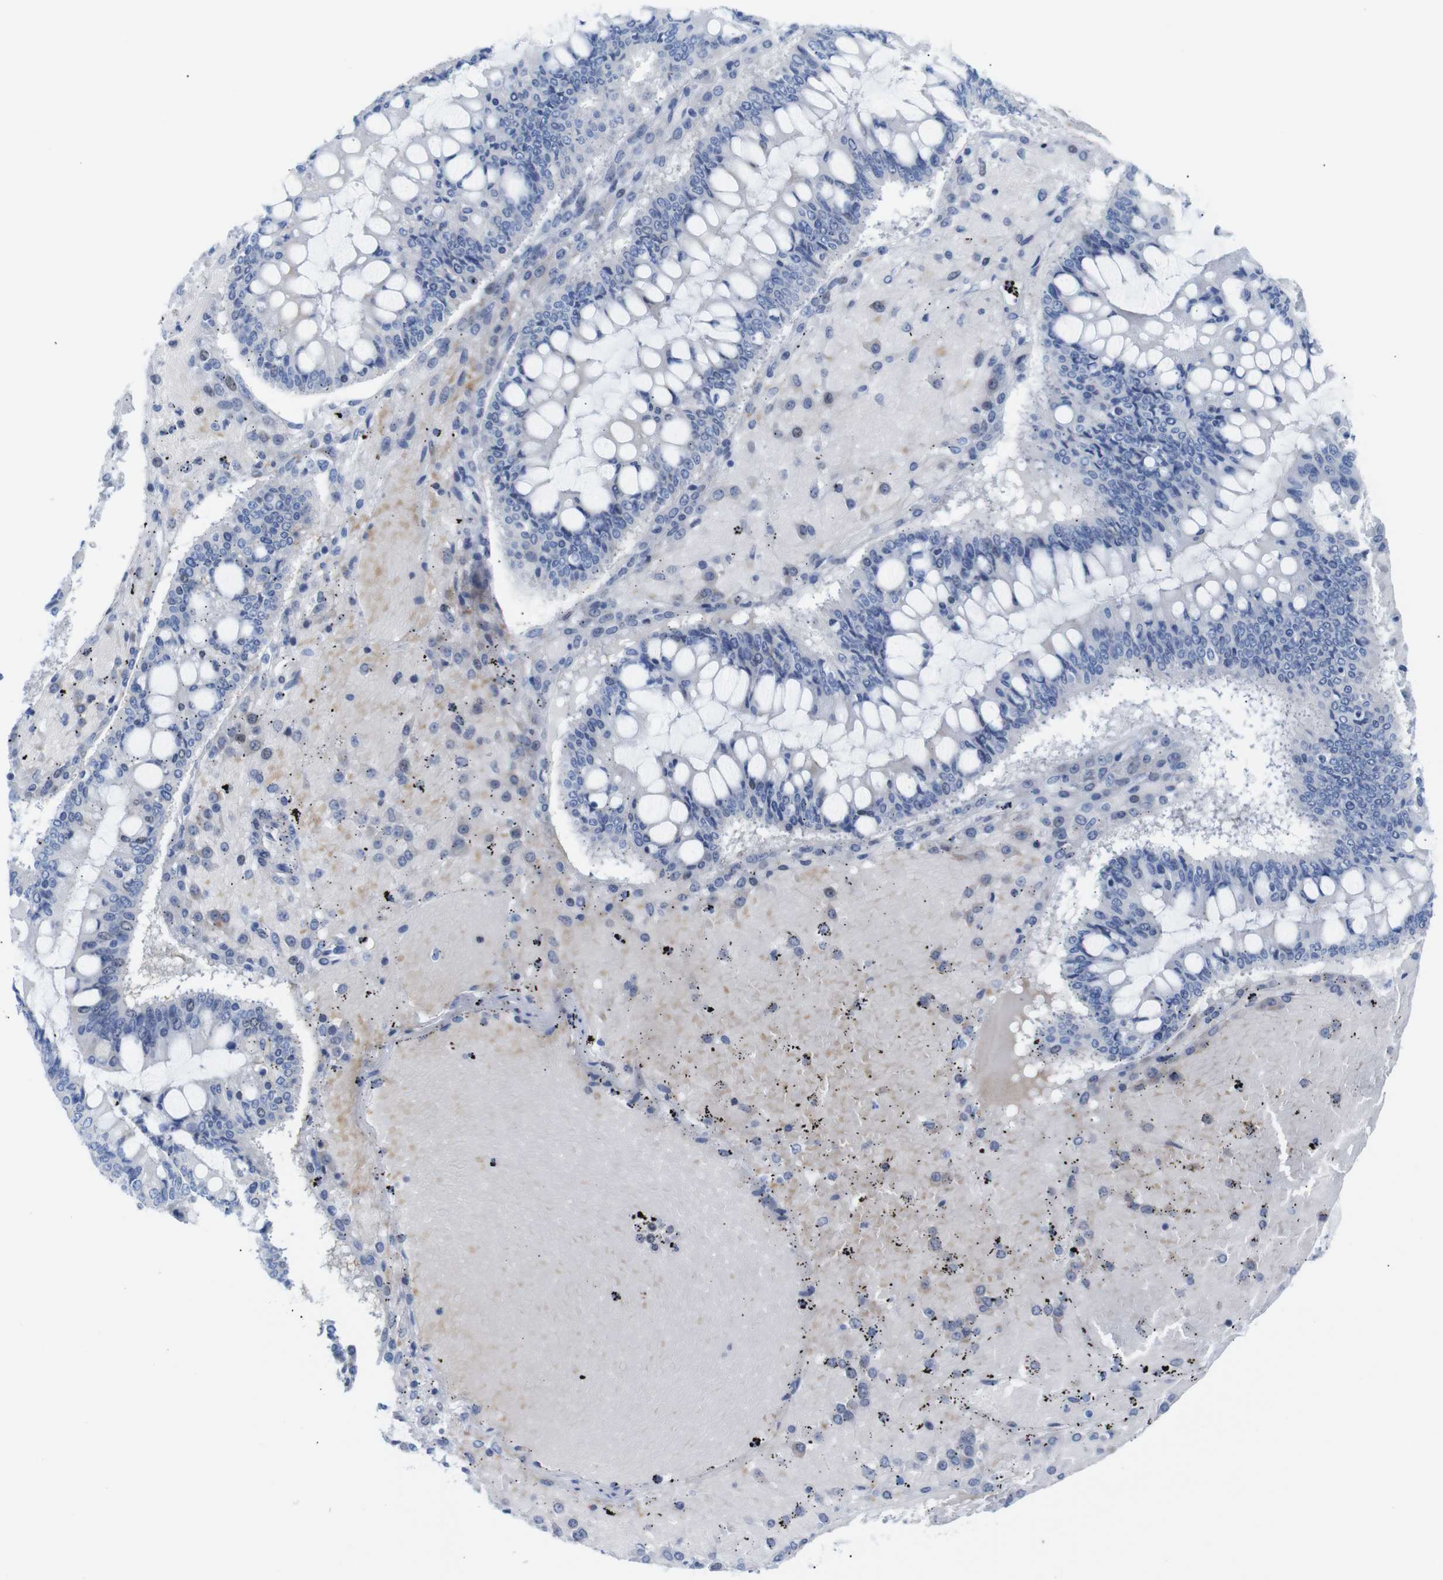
{"staining": {"intensity": "negative", "quantity": "none", "location": "none"}, "tissue": "ovarian cancer", "cell_type": "Tumor cells", "image_type": "cancer", "snomed": [{"axis": "morphology", "description": "Cystadenocarcinoma, mucinous, NOS"}, {"axis": "topography", "description": "Ovary"}], "caption": "IHC of ovarian cancer (mucinous cystadenocarcinoma) displays no staining in tumor cells.", "gene": "ERVMER34-1", "patient": {"sex": "female", "age": 73}}